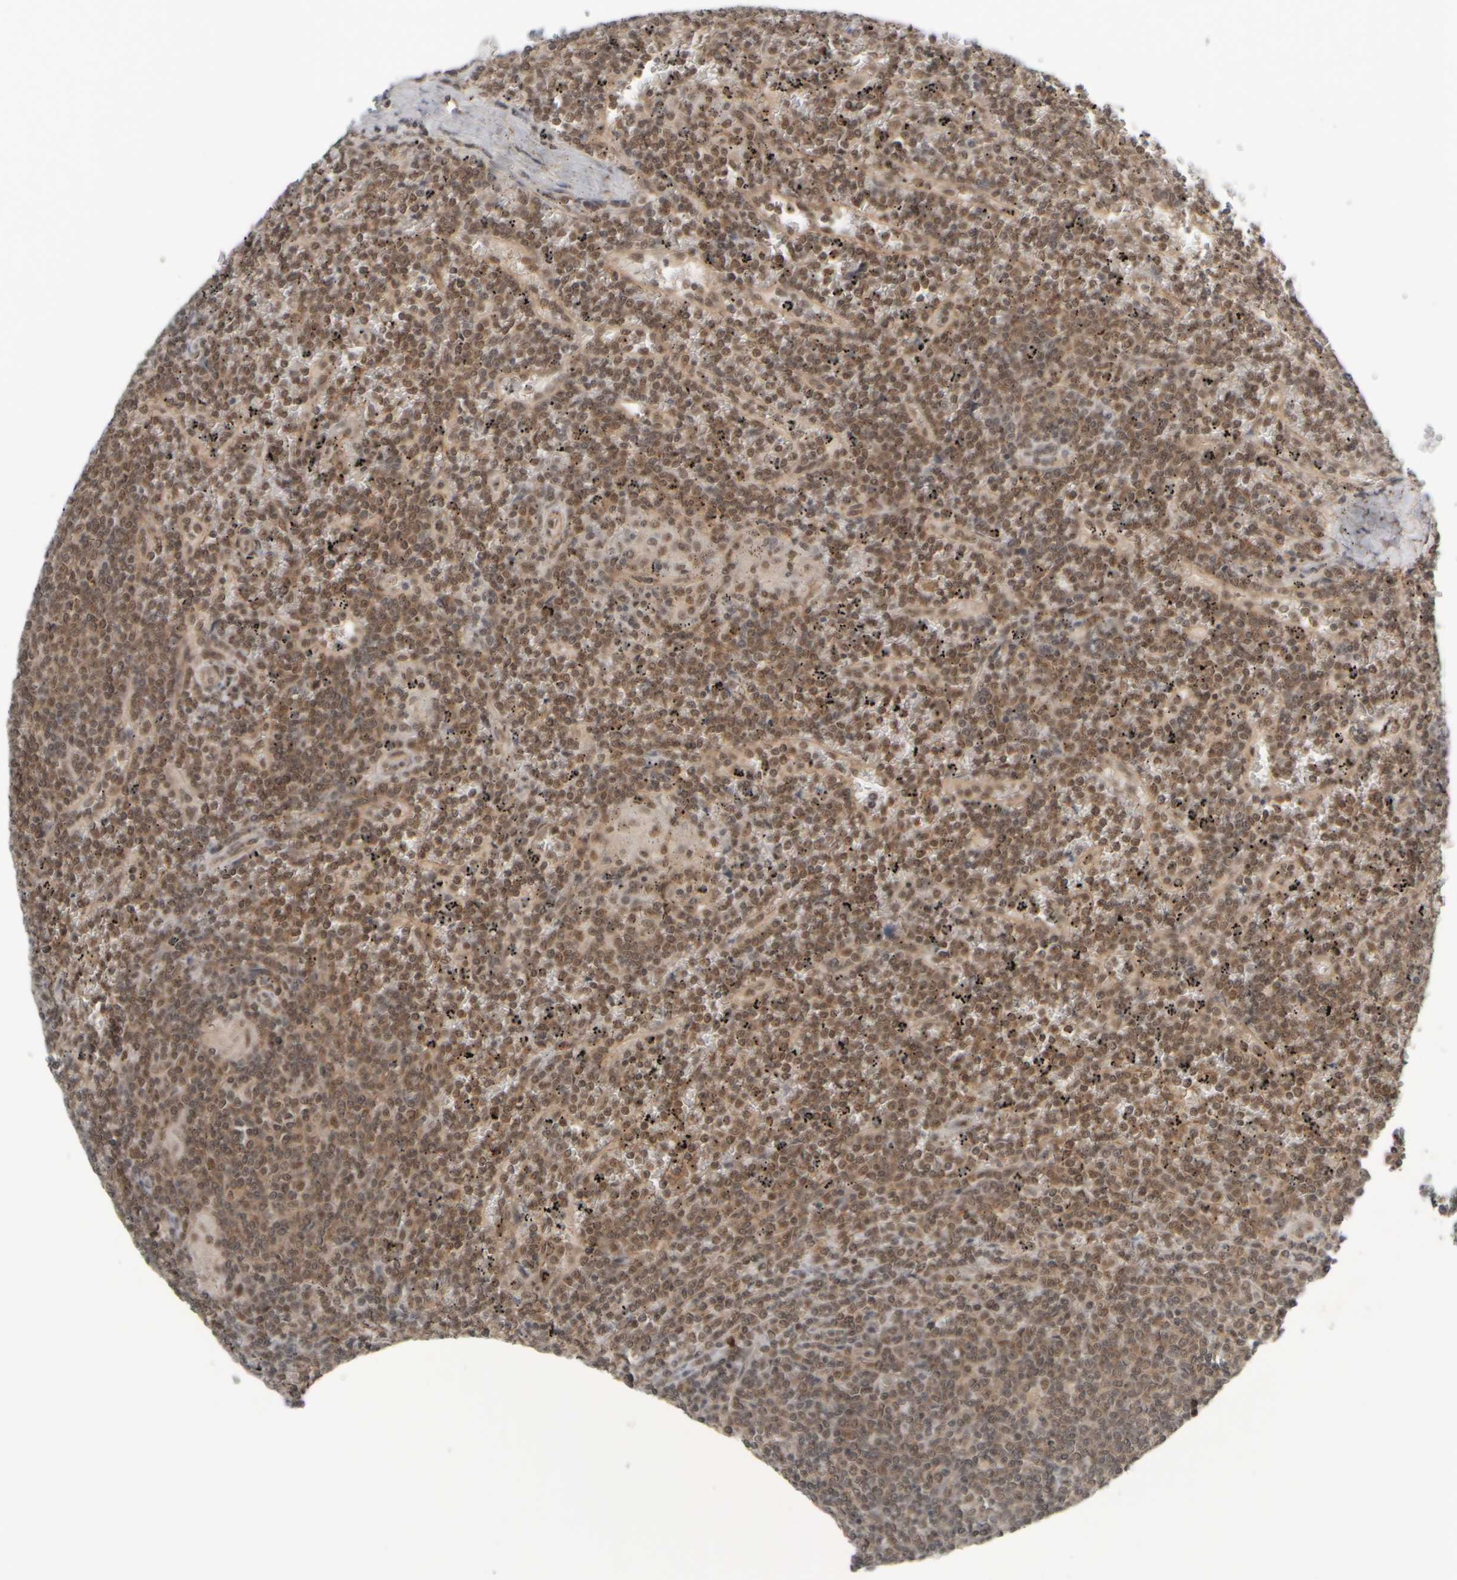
{"staining": {"intensity": "weak", "quantity": ">75%", "location": "cytoplasmic/membranous,nuclear"}, "tissue": "lymphoma", "cell_type": "Tumor cells", "image_type": "cancer", "snomed": [{"axis": "morphology", "description": "Malignant lymphoma, non-Hodgkin's type, Low grade"}, {"axis": "topography", "description": "Spleen"}], "caption": "Low-grade malignant lymphoma, non-Hodgkin's type was stained to show a protein in brown. There is low levels of weak cytoplasmic/membranous and nuclear expression in approximately >75% of tumor cells.", "gene": "SYNRG", "patient": {"sex": "female", "age": 19}}